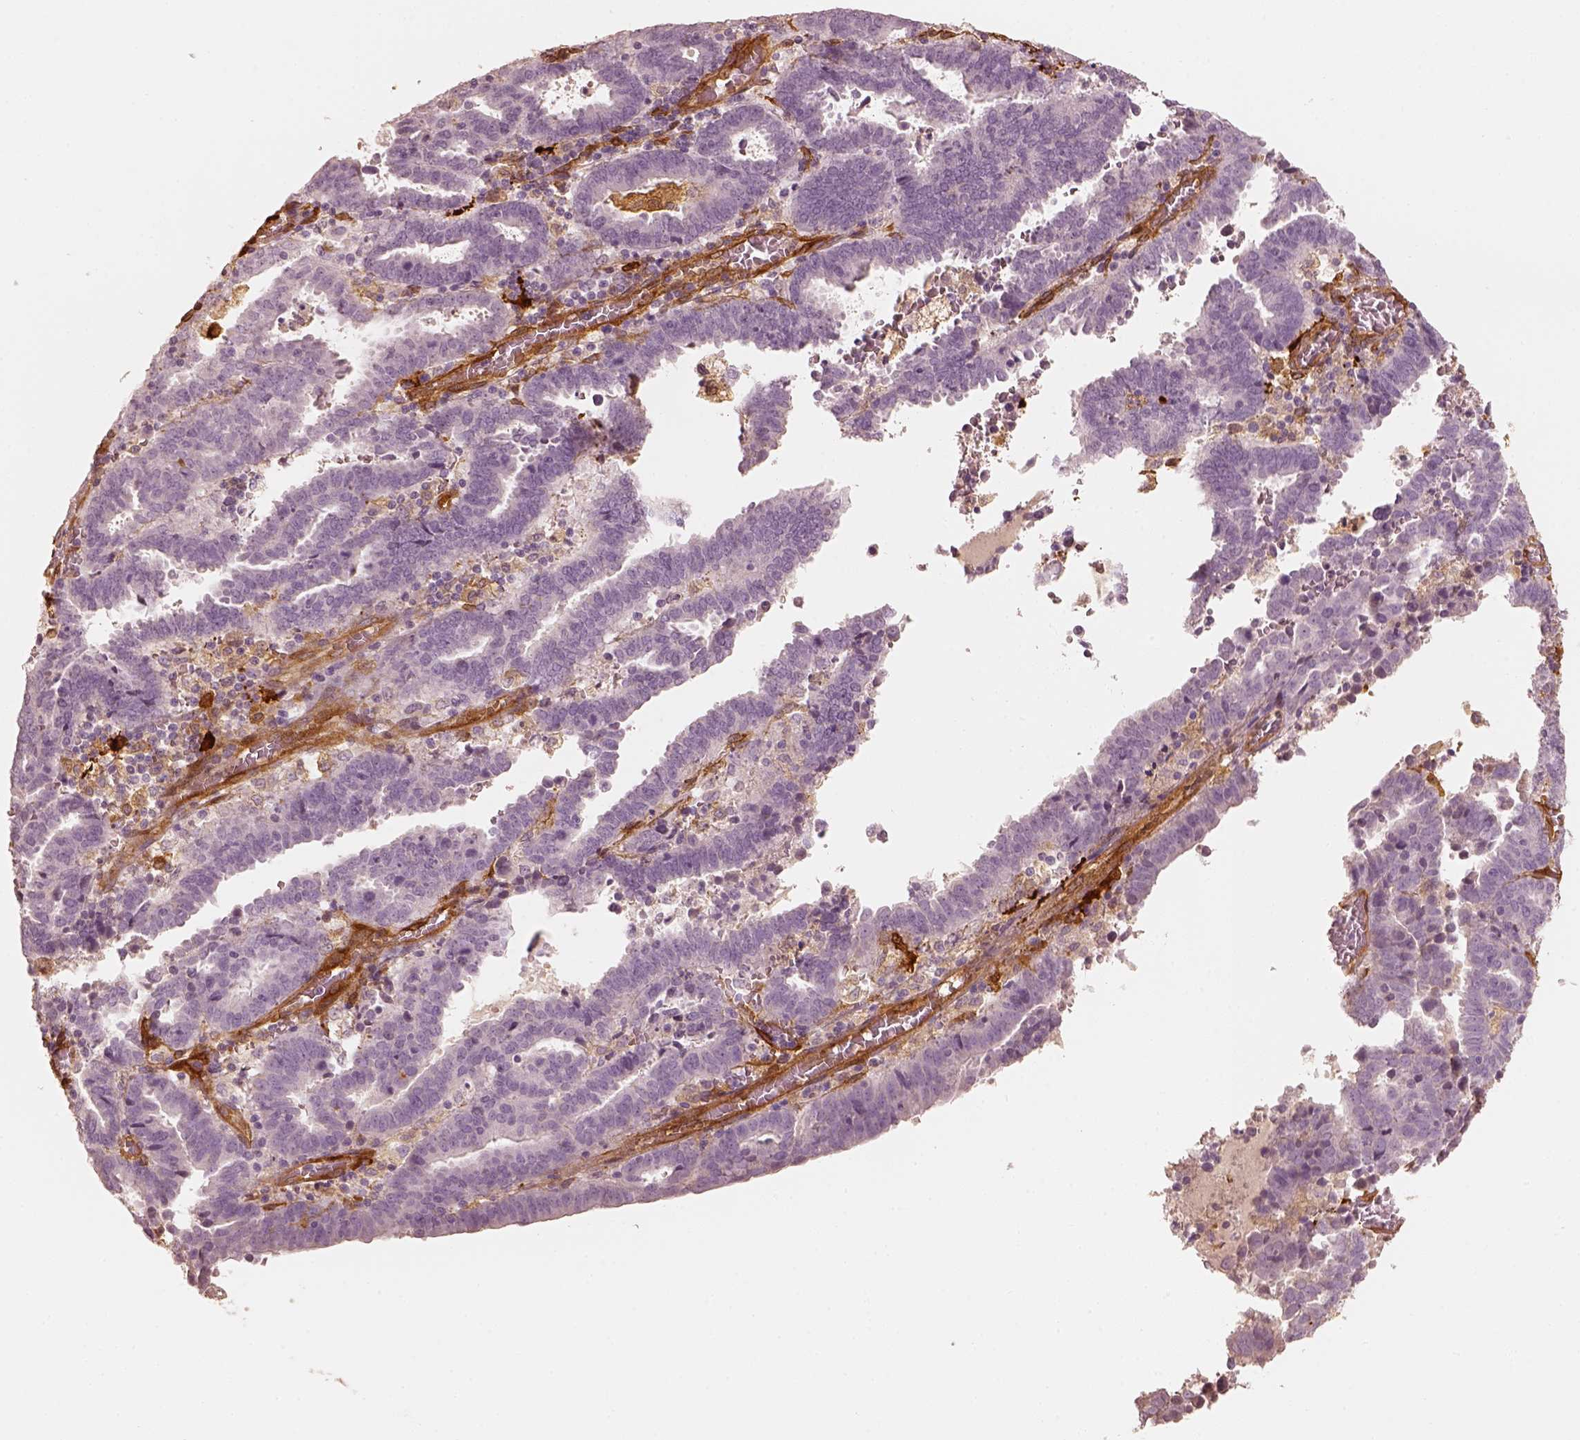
{"staining": {"intensity": "negative", "quantity": "none", "location": "none"}, "tissue": "endometrial cancer", "cell_type": "Tumor cells", "image_type": "cancer", "snomed": [{"axis": "morphology", "description": "Adenocarcinoma, NOS"}, {"axis": "topography", "description": "Uterus"}], "caption": "A photomicrograph of endometrial cancer (adenocarcinoma) stained for a protein exhibits no brown staining in tumor cells. The staining was performed using DAB (3,3'-diaminobenzidine) to visualize the protein expression in brown, while the nuclei were stained in blue with hematoxylin (Magnification: 20x).", "gene": "FSCN1", "patient": {"sex": "female", "age": 83}}